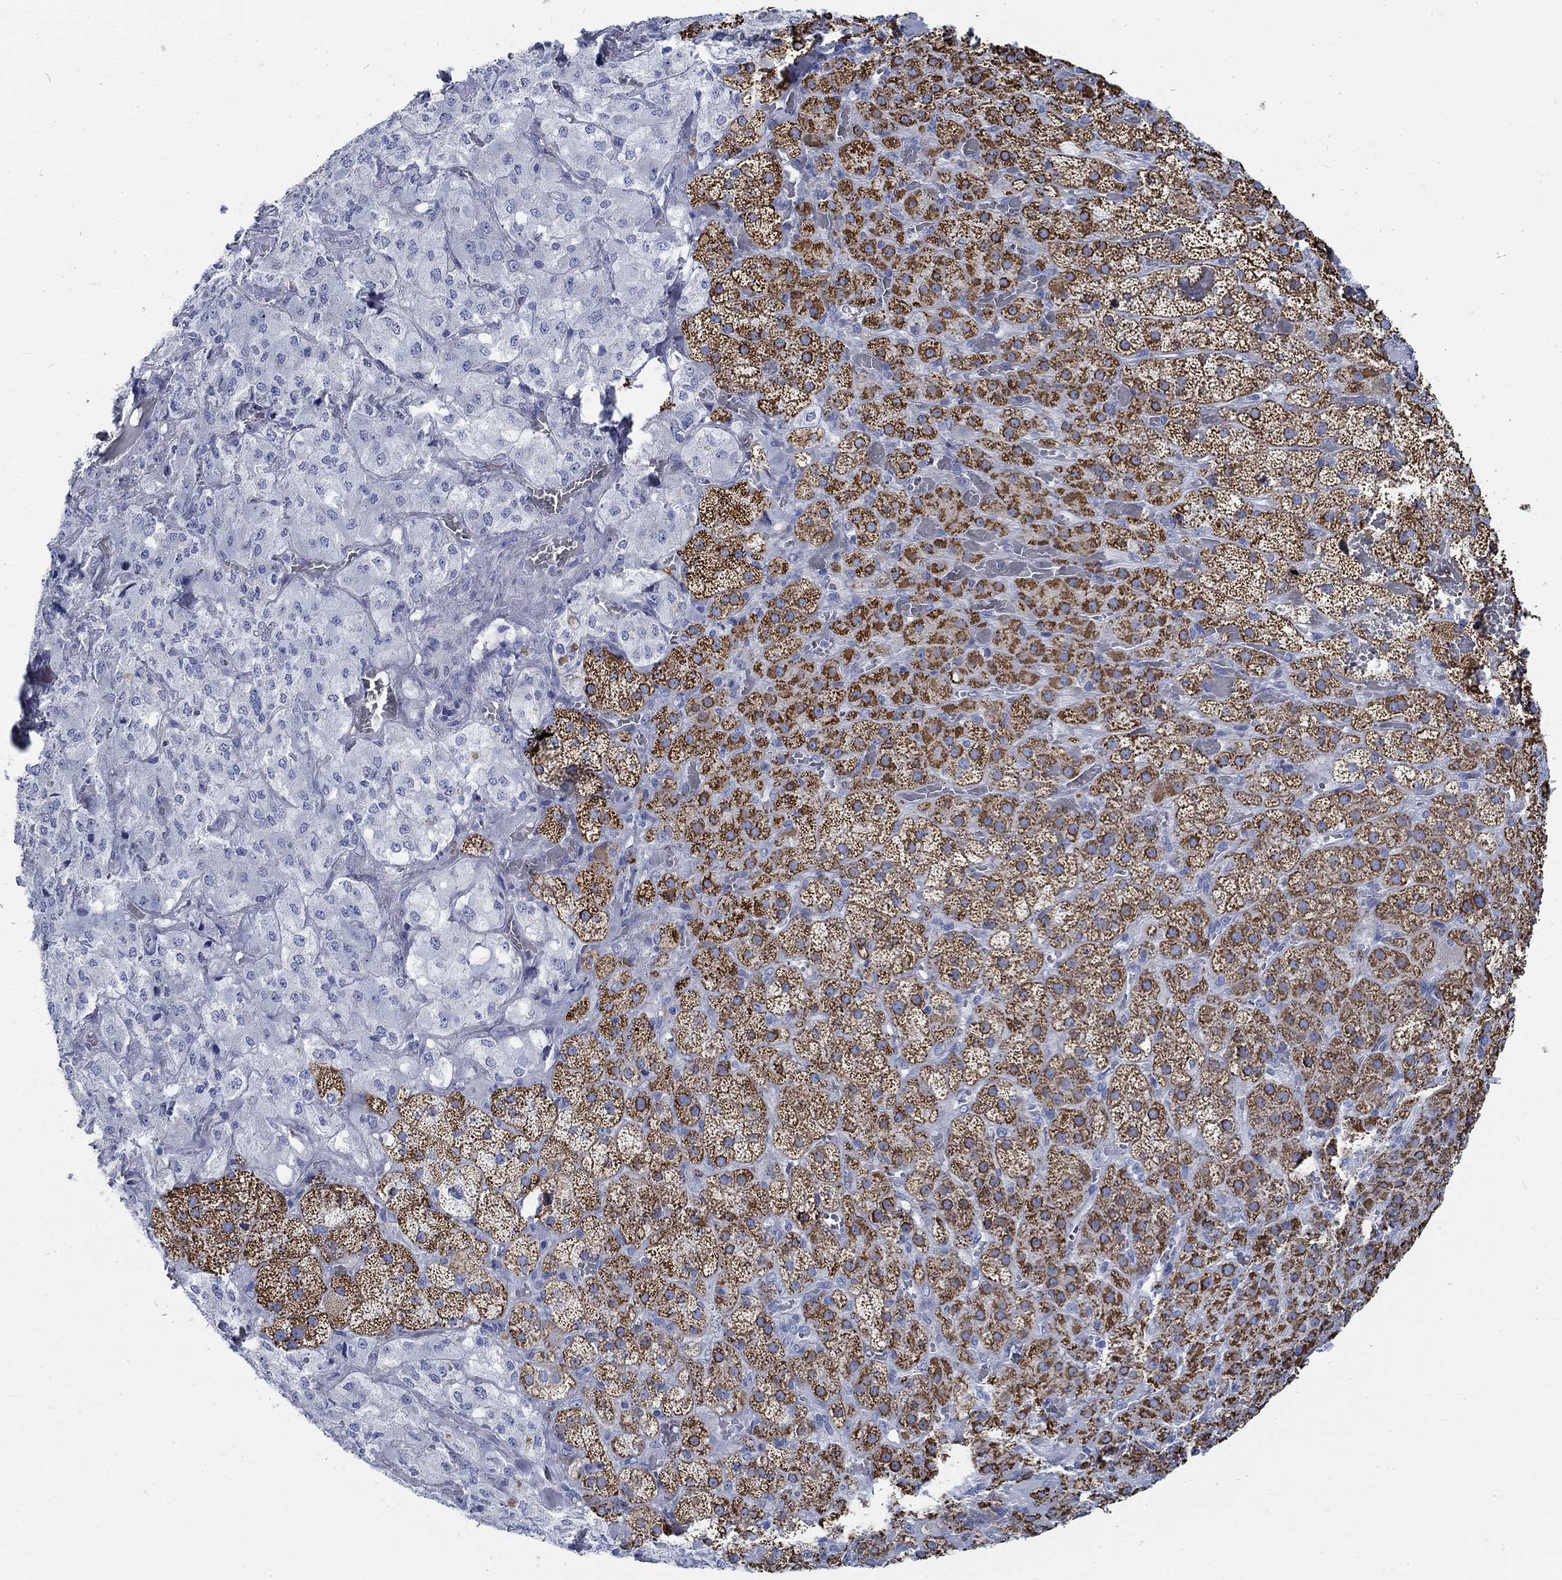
{"staining": {"intensity": "strong", "quantity": "25%-75%", "location": "cytoplasmic/membranous"}, "tissue": "adrenal gland", "cell_type": "Glandular cells", "image_type": "normal", "snomed": [{"axis": "morphology", "description": "Normal tissue, NOS"}, {"axis": "topography", "description": "Adrenal gland"}], "caption": "Immunohistochemistry (IHC) of unremarkable human adrenal gland shows high levels of strong cytoplasmic/membranous staining in approximately 25%-75% of glandular cells.", "gene": "RBM20", "patient": {"sex": "male", "age": 57}}